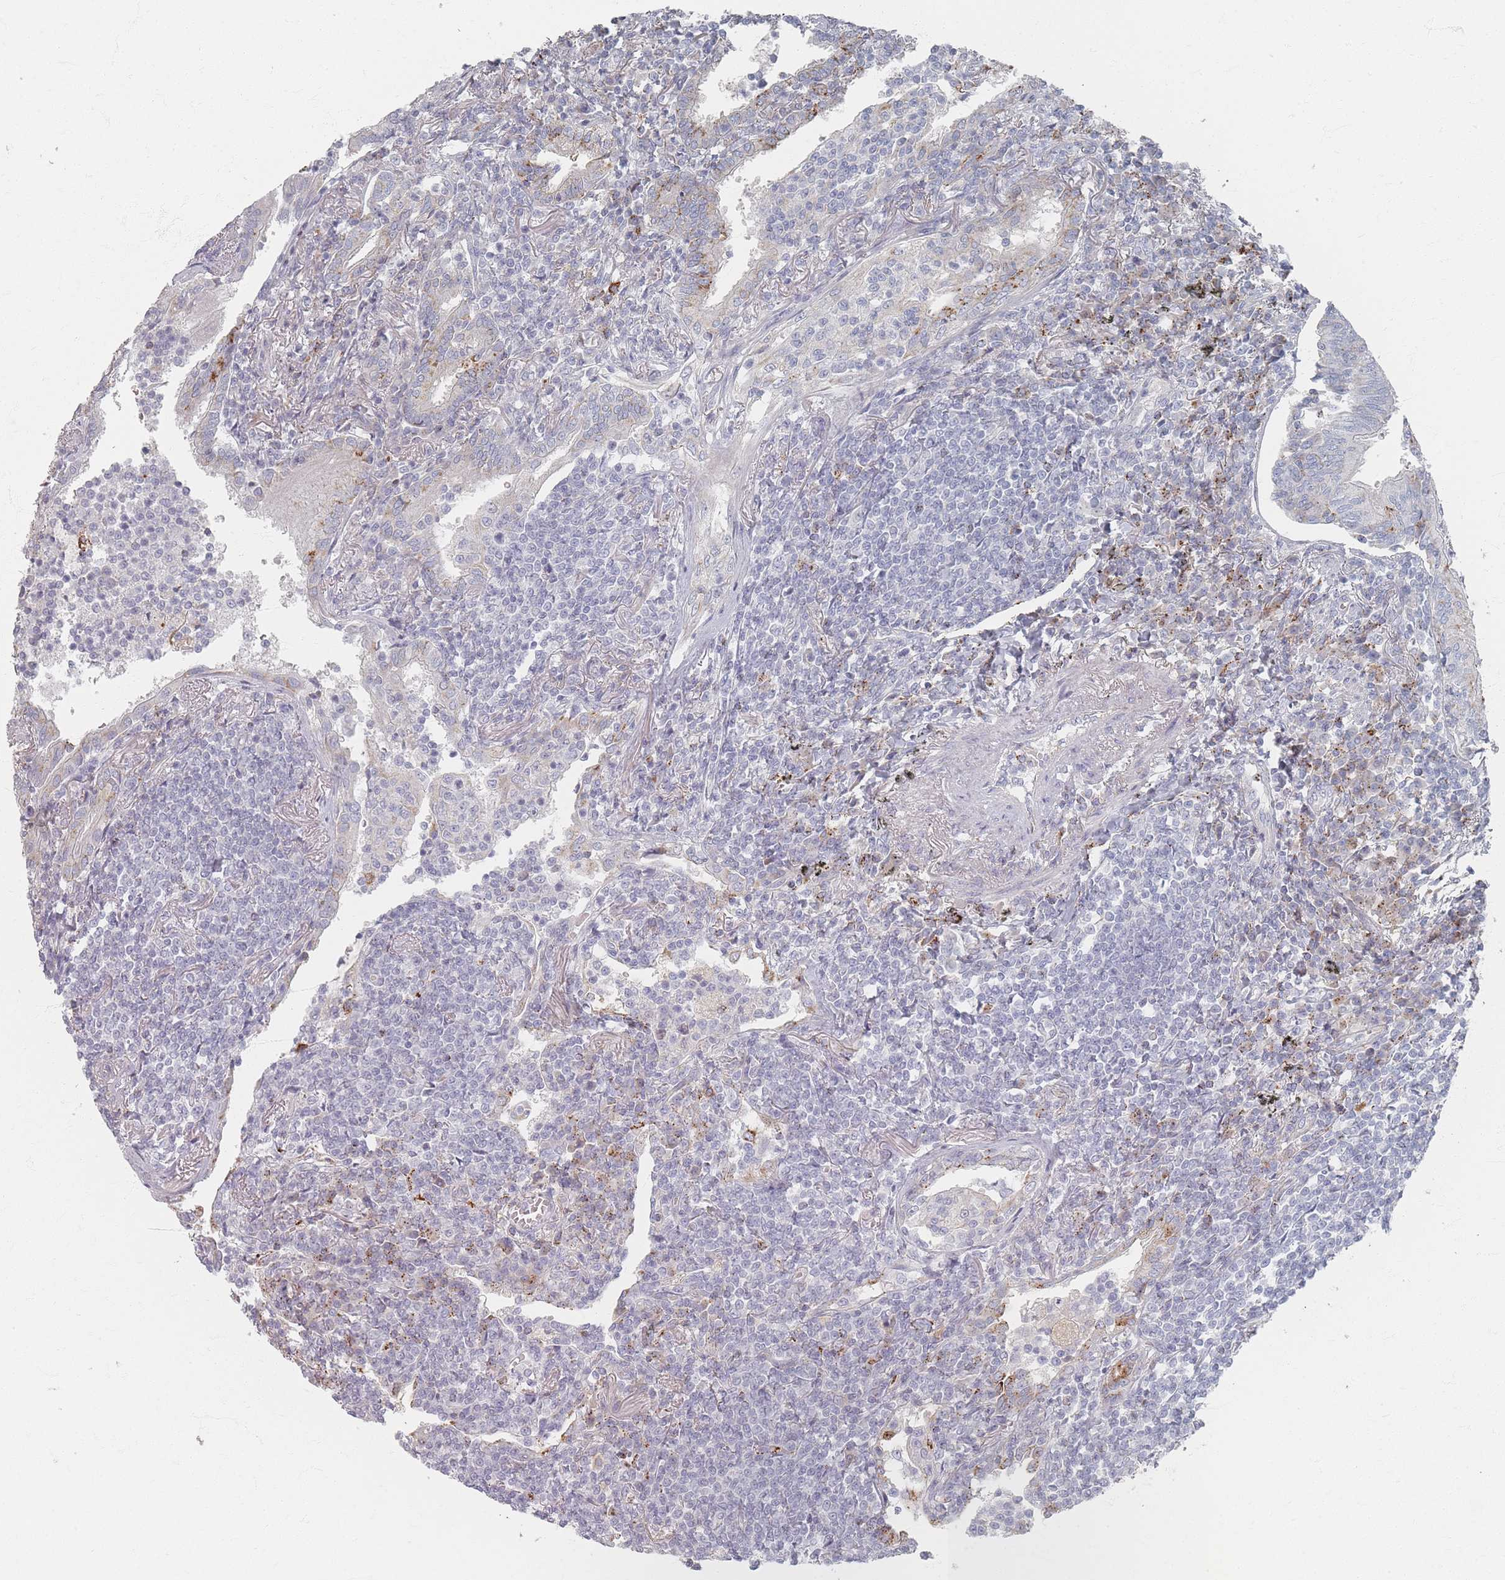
{"staining": {"intensity": "negative", "quantity": "none", "location": "none"}, "tissue": "lymphoma", "cell_type": "Tumor cells", "image_type": "cancer", "snomed": [{"axis": "morphology", "description": "Malignant lymphoma, non-Hodgkin's type, Low grade"}, {"axis": "topography", "description": "Lung"}], "caption": "The micrograph displays no staining of tumor cells in lymphoma.", "gene": "SLC2A11", "patient": {"sex": "female", "age": 71}}